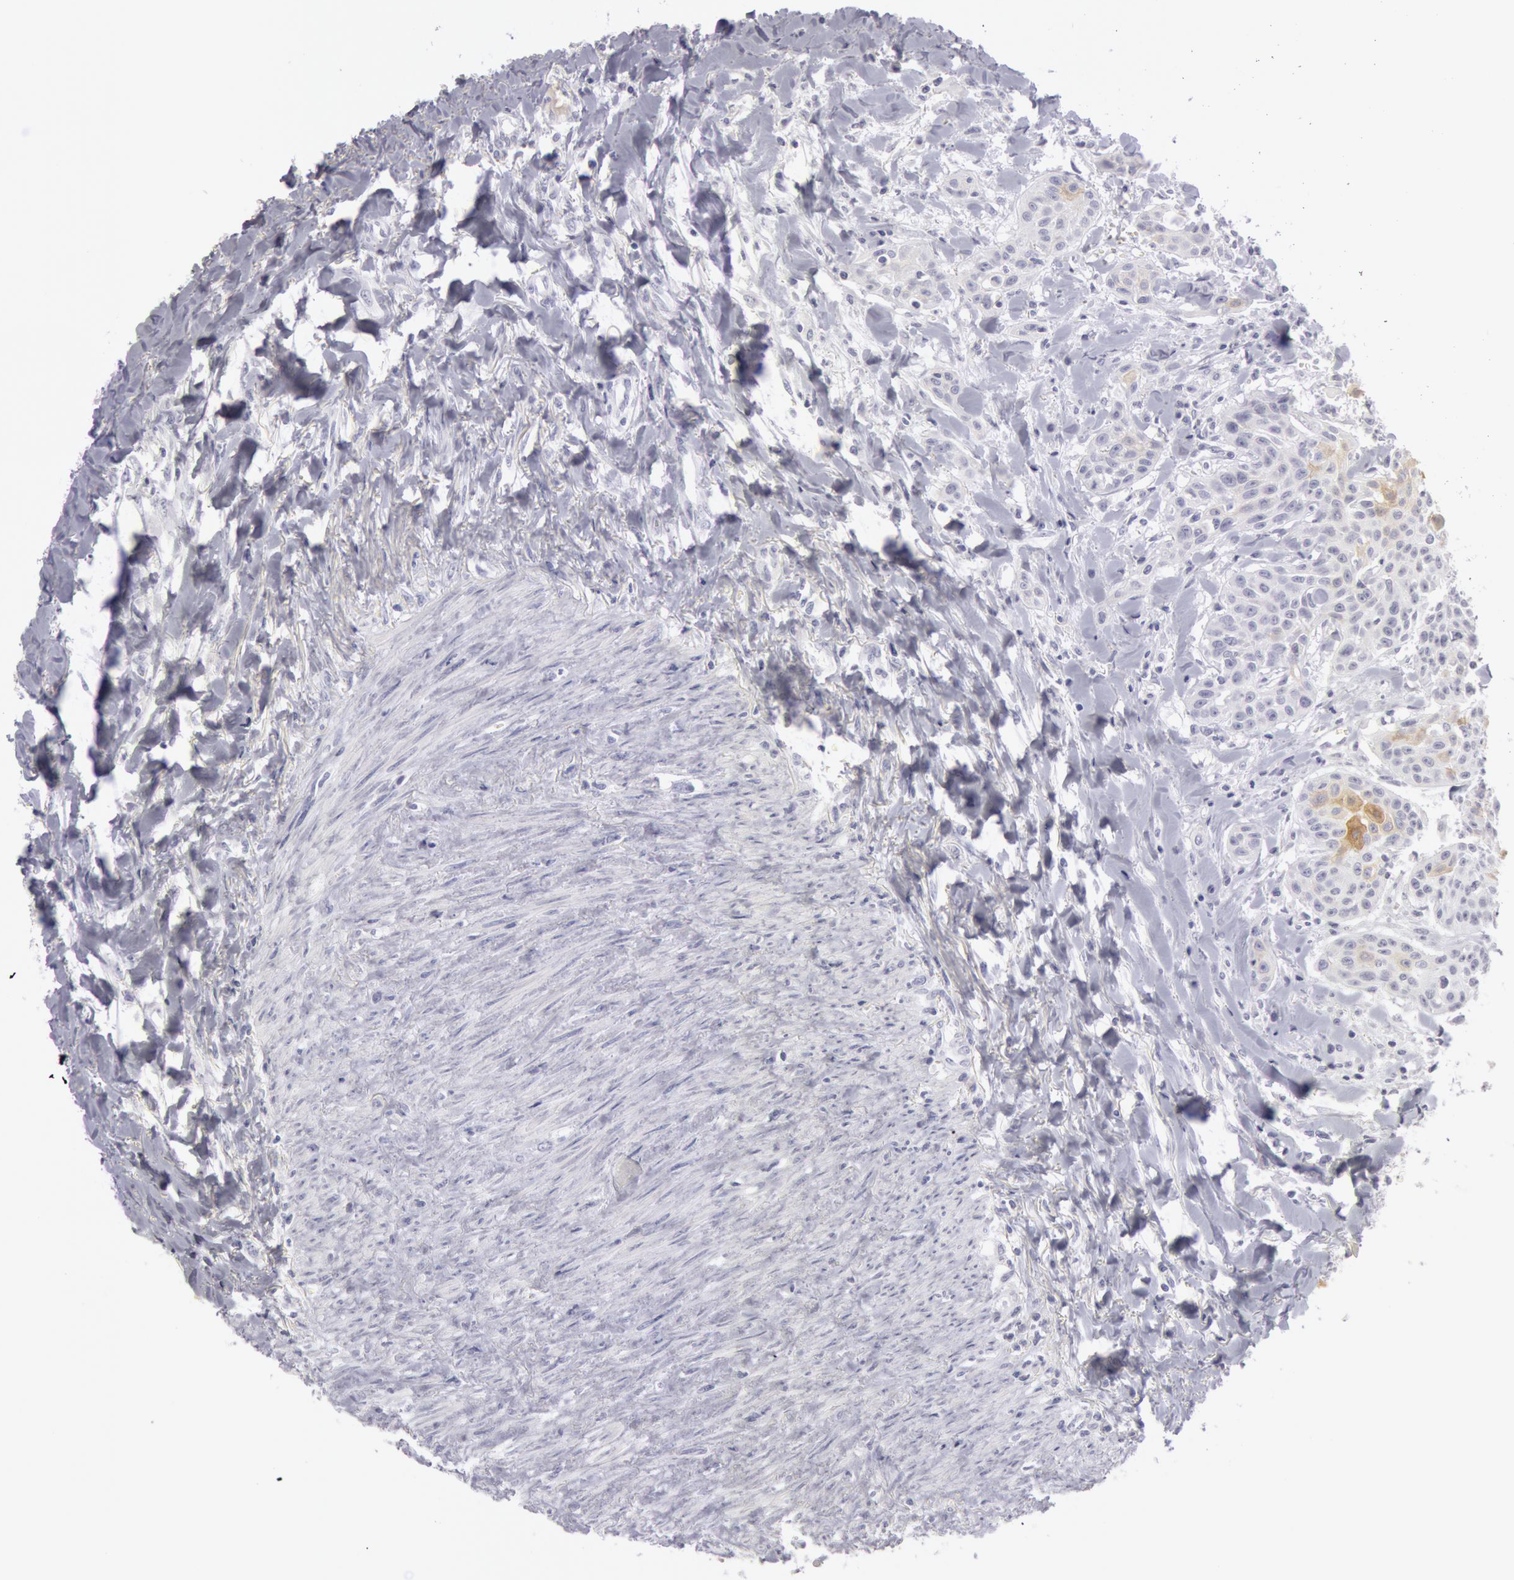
{"staining": {"intensity": "weak", "quantity": "25%-75%", "location": "cytoplasmic/membranous"}, "tissue": "head and neck cancer", "cell_type": "Tumor cells", "image_type": "cancer", "snomed": [{"axis": "morphology", "description": "Squamous cell carcinoma, NOS"}, {"axis": "morphology", "description": "Squamous cell carcinoma, metastatic, NOS"}, {"axis": "topography", "description": "Lymph node"}, {"axis": "topography", "description": "Salivary gland"}, {"axis": "topography", "description": "Head-Neck"}], "caption": "There is low levels of weak cytoplasmic/membranous staining in tumor cells of head and neck cancer, as demonstrated by immunohistochemical staining (brown color).", "gene": "KRT16", "patient": {"sex": "female", "age": 74}}